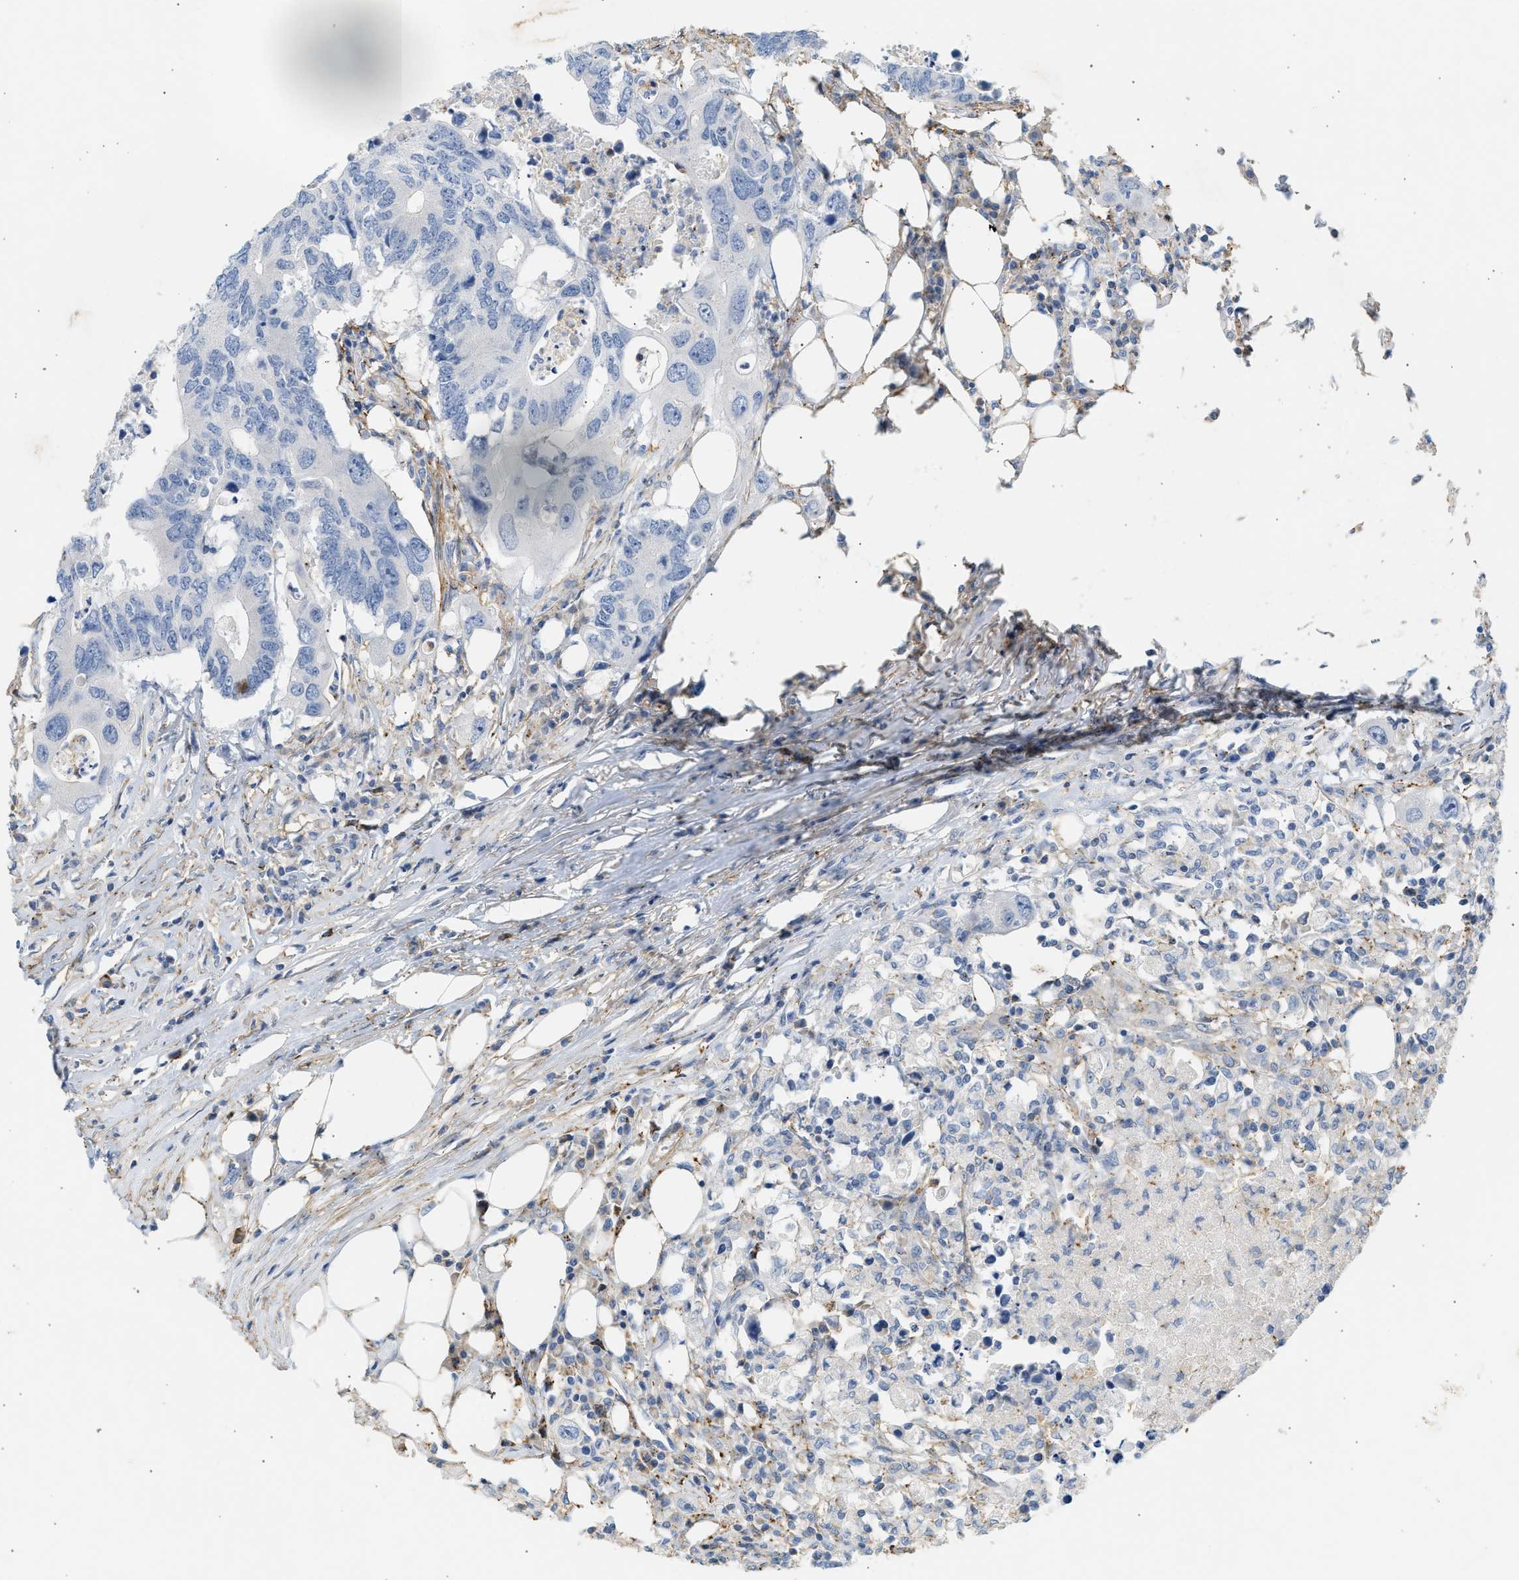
{"staining": {"intensity": "negative", "quantity": "none", "location": "none"}, "tissue": "colorectal cancer", "cell_type": "Tumor cells", "image_type": "cancer", "snomed": [{"axis": "morphology", "description": "Adenocarcinoma, NOS"}, {"axis": "topography", "description": "Colon"}], "caption": "A high-resolution histopathology image shows immunohistochemistry (IHC) staining of adenocarcinoma (colorectal), which exhibits no significant expression in tumor cells.", "gene": "BVES", "patient": {"sex": "male", "age": 71}}